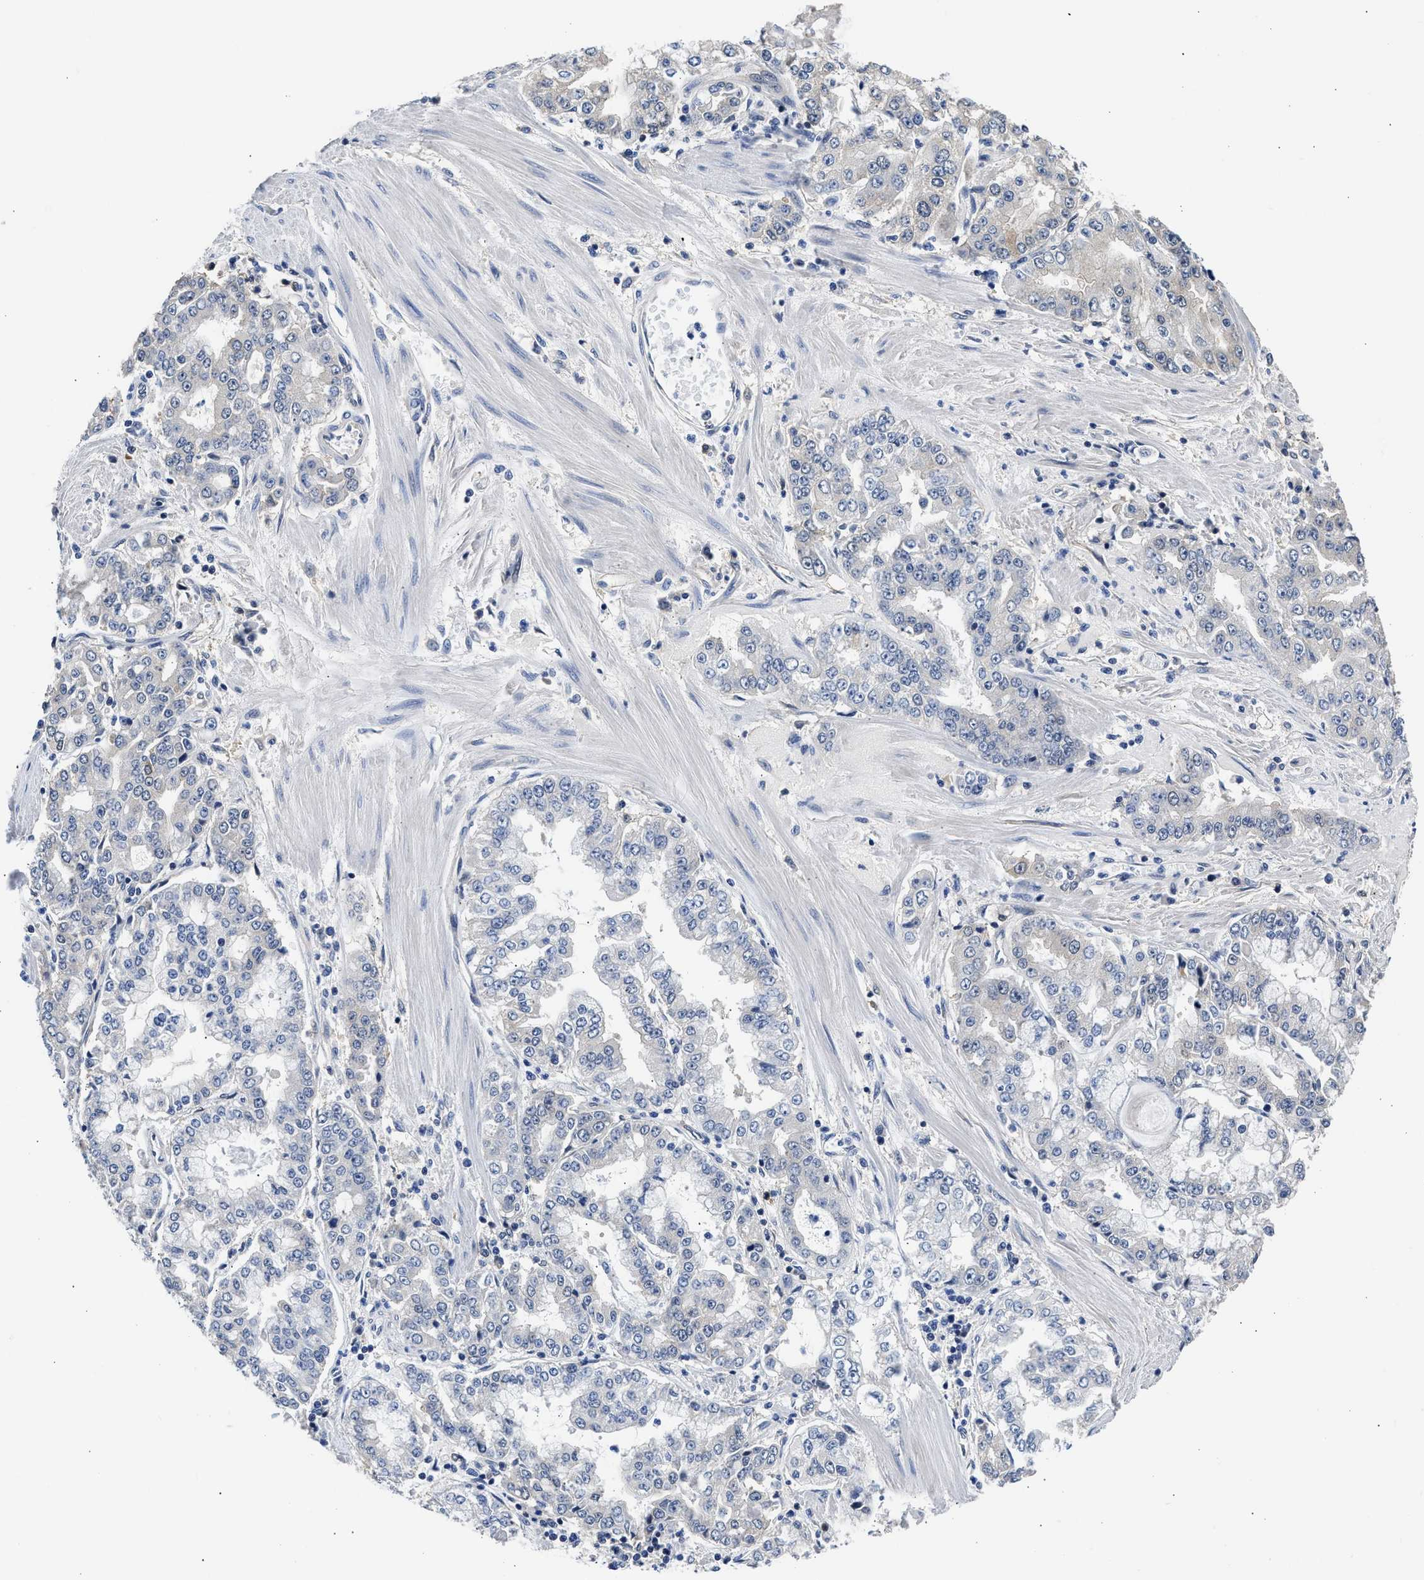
{"staining": {"intensity": "weak", "quantity": "<25%", "location": "cytoplasmic/membranous"}, "tissue": "stomach cancer", "cell_type": "Tumor cells", "image_type": "cancer", "snomed": [{"axis": "morphology", "description": "Adenocarcinoma, NOS"}, {"axis": "topography", "description": "Stomach"}], "caption": "Tumor cells show no significant protein positivity in stomach adenocarcinoma.", "gene": "XPO5", "patient": {"sex": "male", "age": 76}}